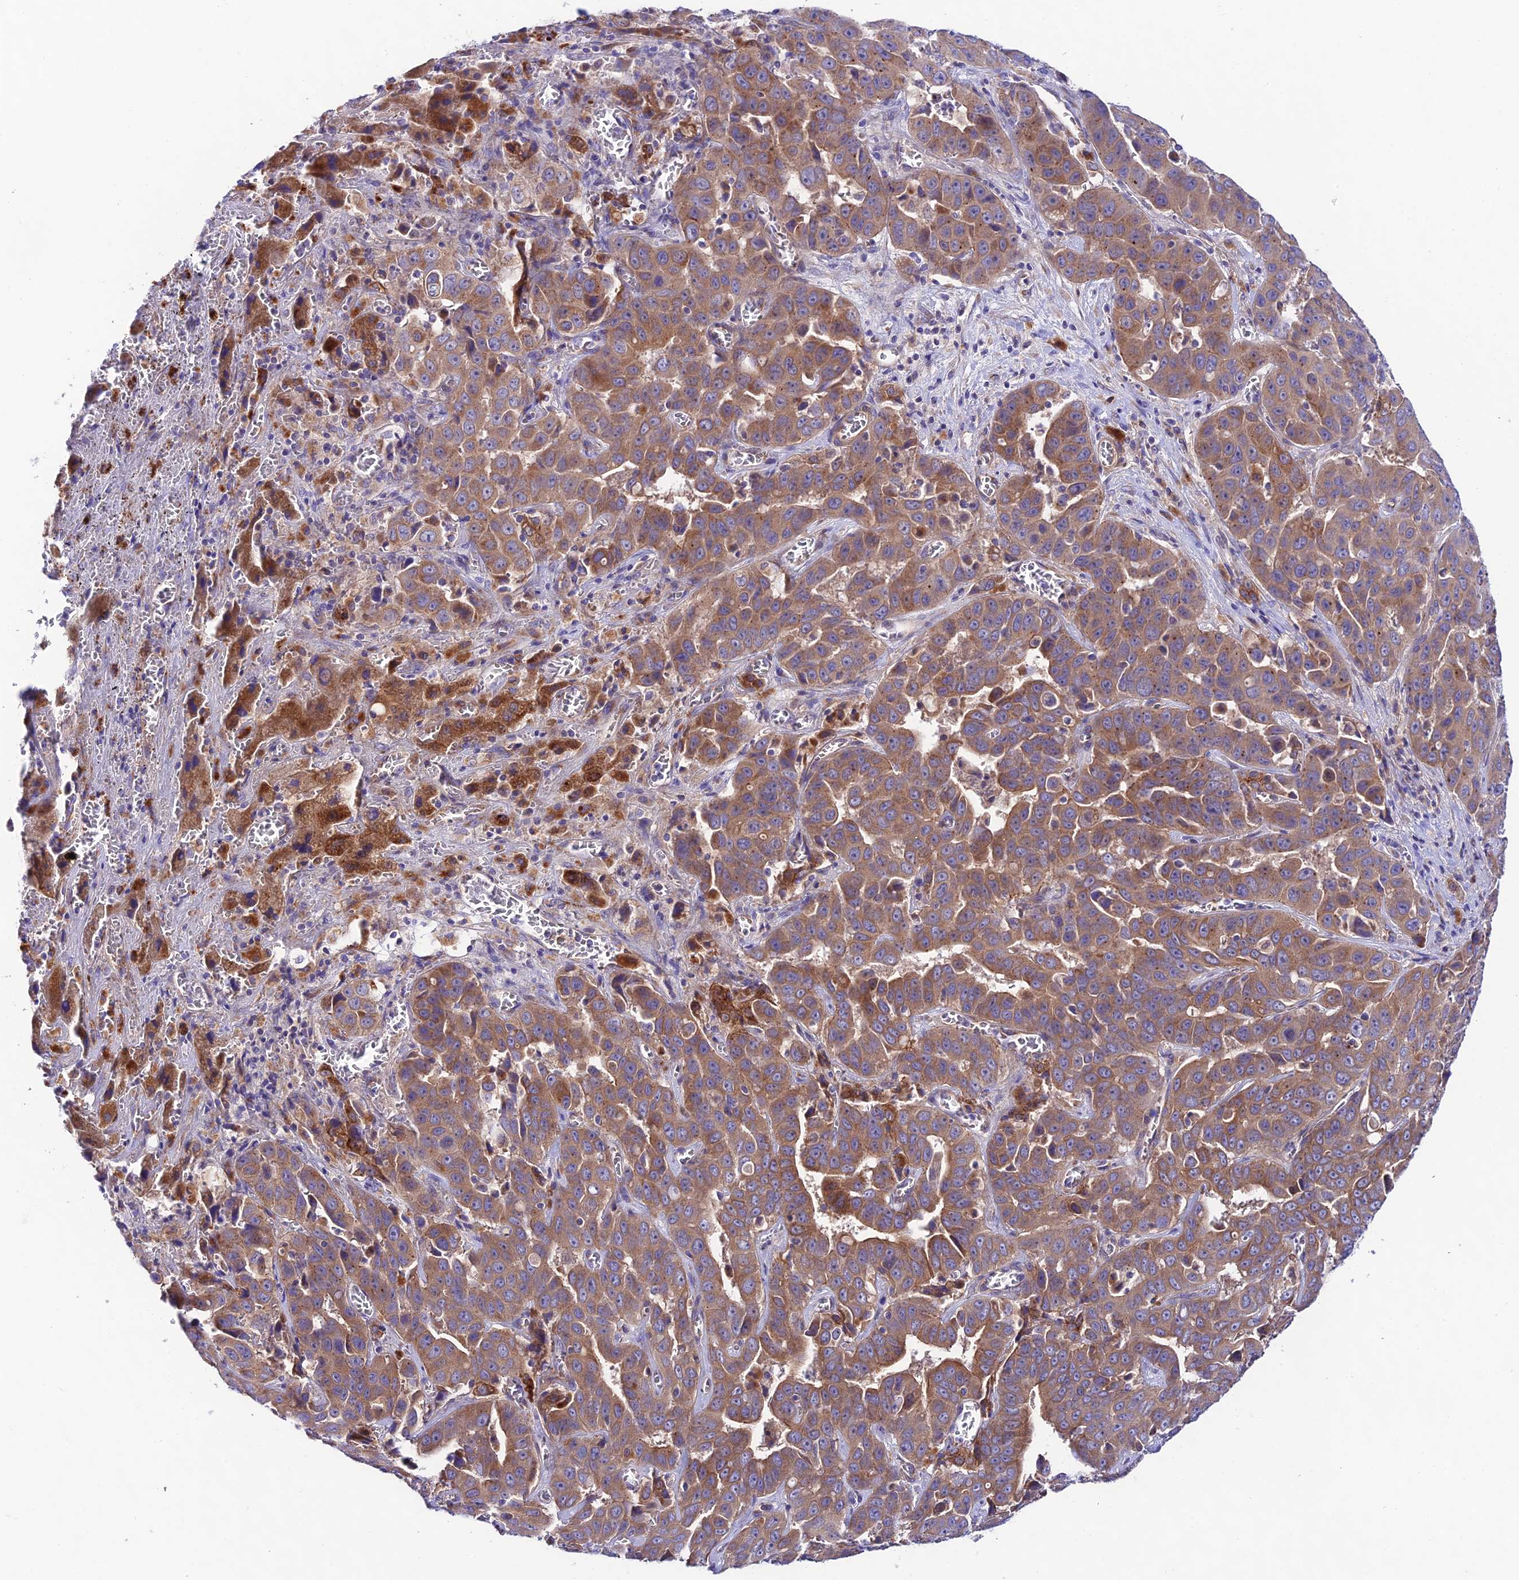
{"staining": {"intensity": "moderate", "quantity": ">75%", "location": "cytoplasmic/membranous"}, "tissue": "liver cancer", "cell_type": "Tumor cells", "image_type": "cancer", "snomed": [{"axis": "morphology", "description": "Cholangiocarcinoma"}, {"axis": "topography", "description": "Liver"}], "caption": "Brown immunohistochemical staining in liver cholangiocarcinoma shows moderate cytoplasmic/membranous expression in about >75% of tumor cells.", "gene": "LACTB2", "patient": {"sex": "female", "age": 52}}